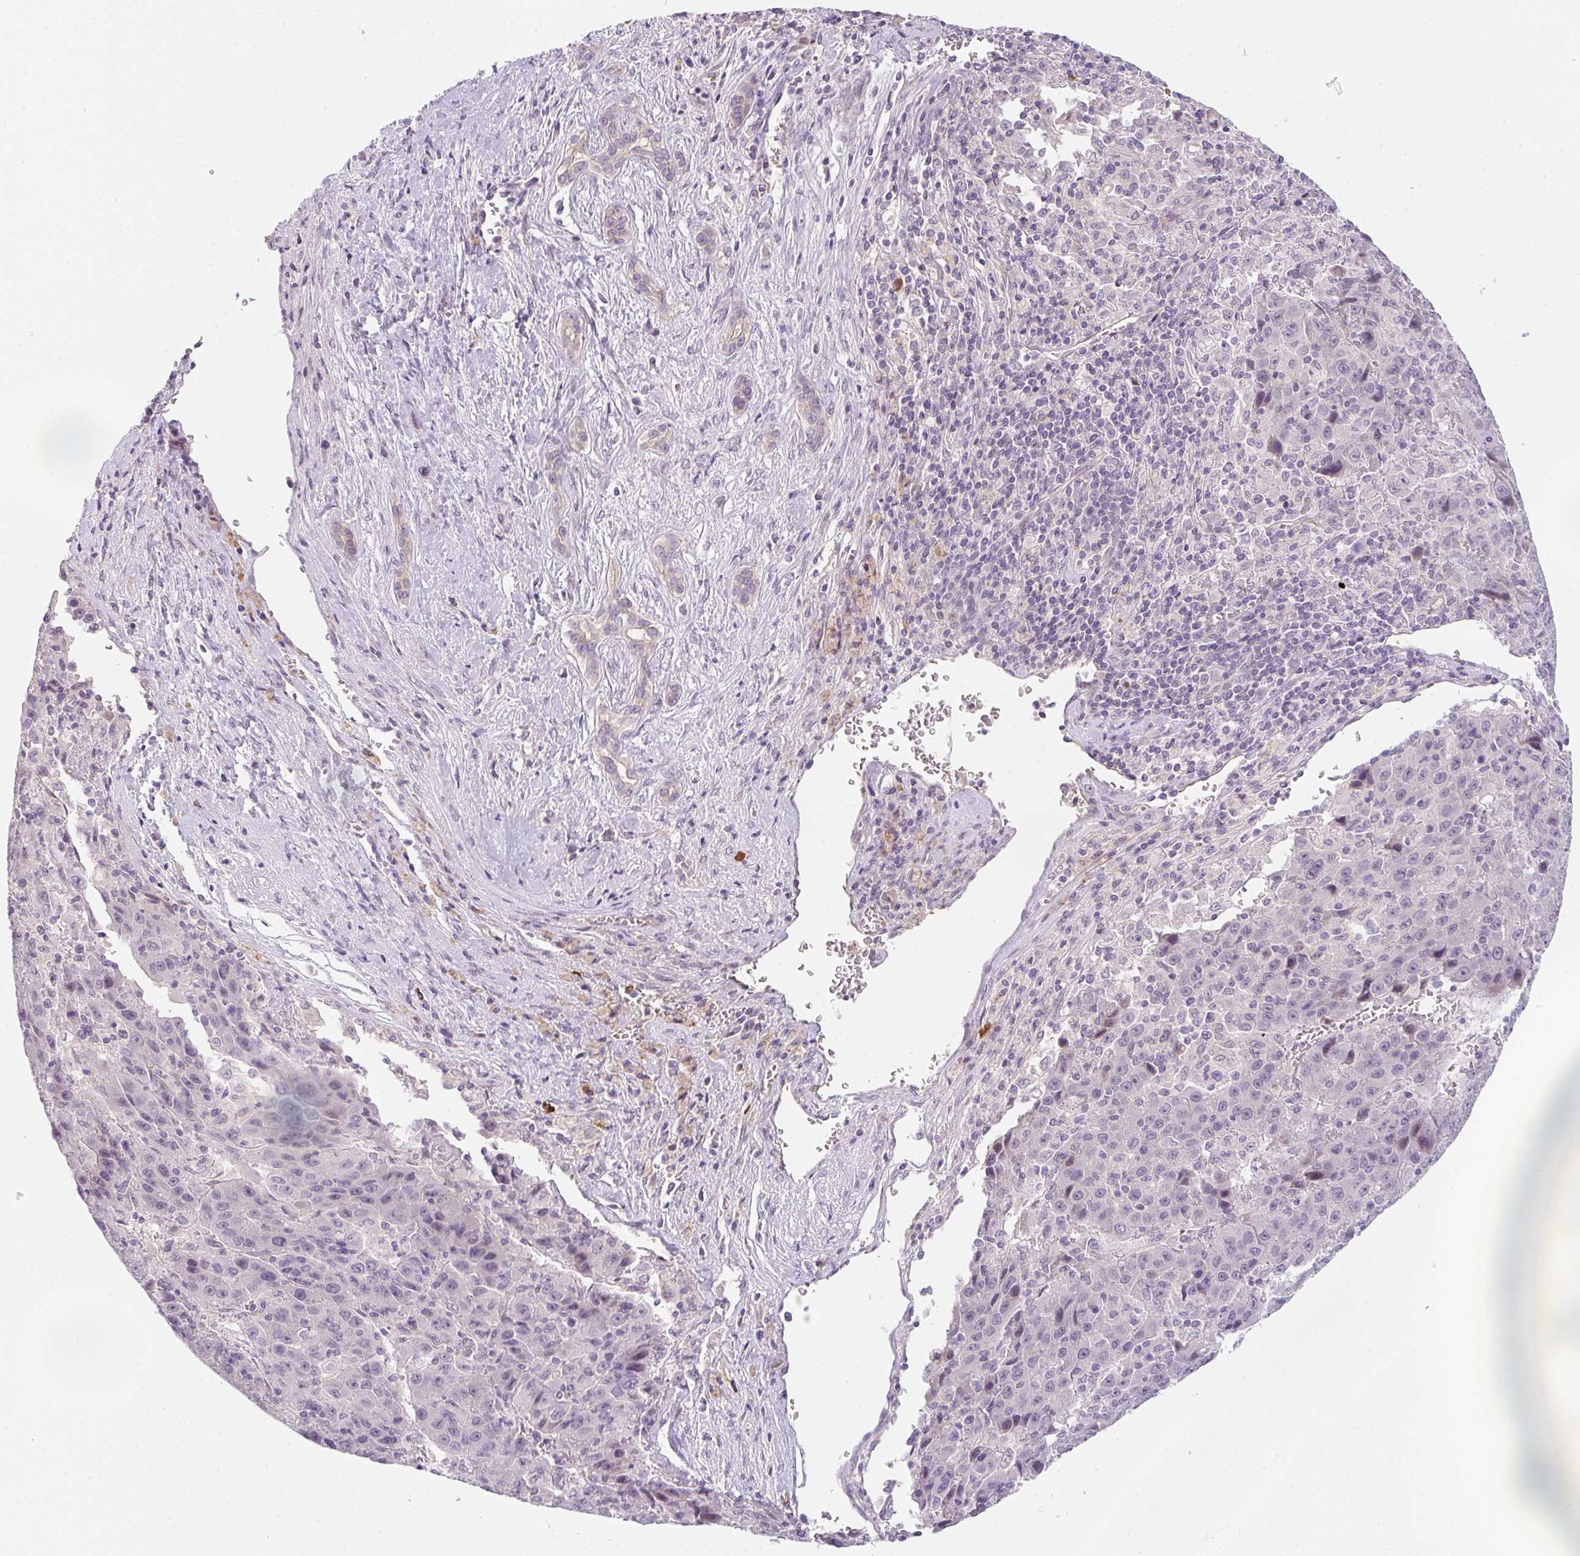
{"staining": {"intensity": "negative", "quantity": "none", "location": "none"}, "tissue": "liver cancer", "cell_type": "Tumor cells", "image_type": "cancer", "snomed": [{"axis": "morphology", "description": "Carcinoma, Hepatocellular, NOS"}, {"axis": "topography", "description": "Liver"}], "caption": "High power microscopy image of an immunohistochemistry (IHC) image of liver cancer (hepatocellular carcinoma), revealing no significant expression in tumor cells.", "gene": "TNFRSF10A", "patient": {"sex": "female", "age": 53}}